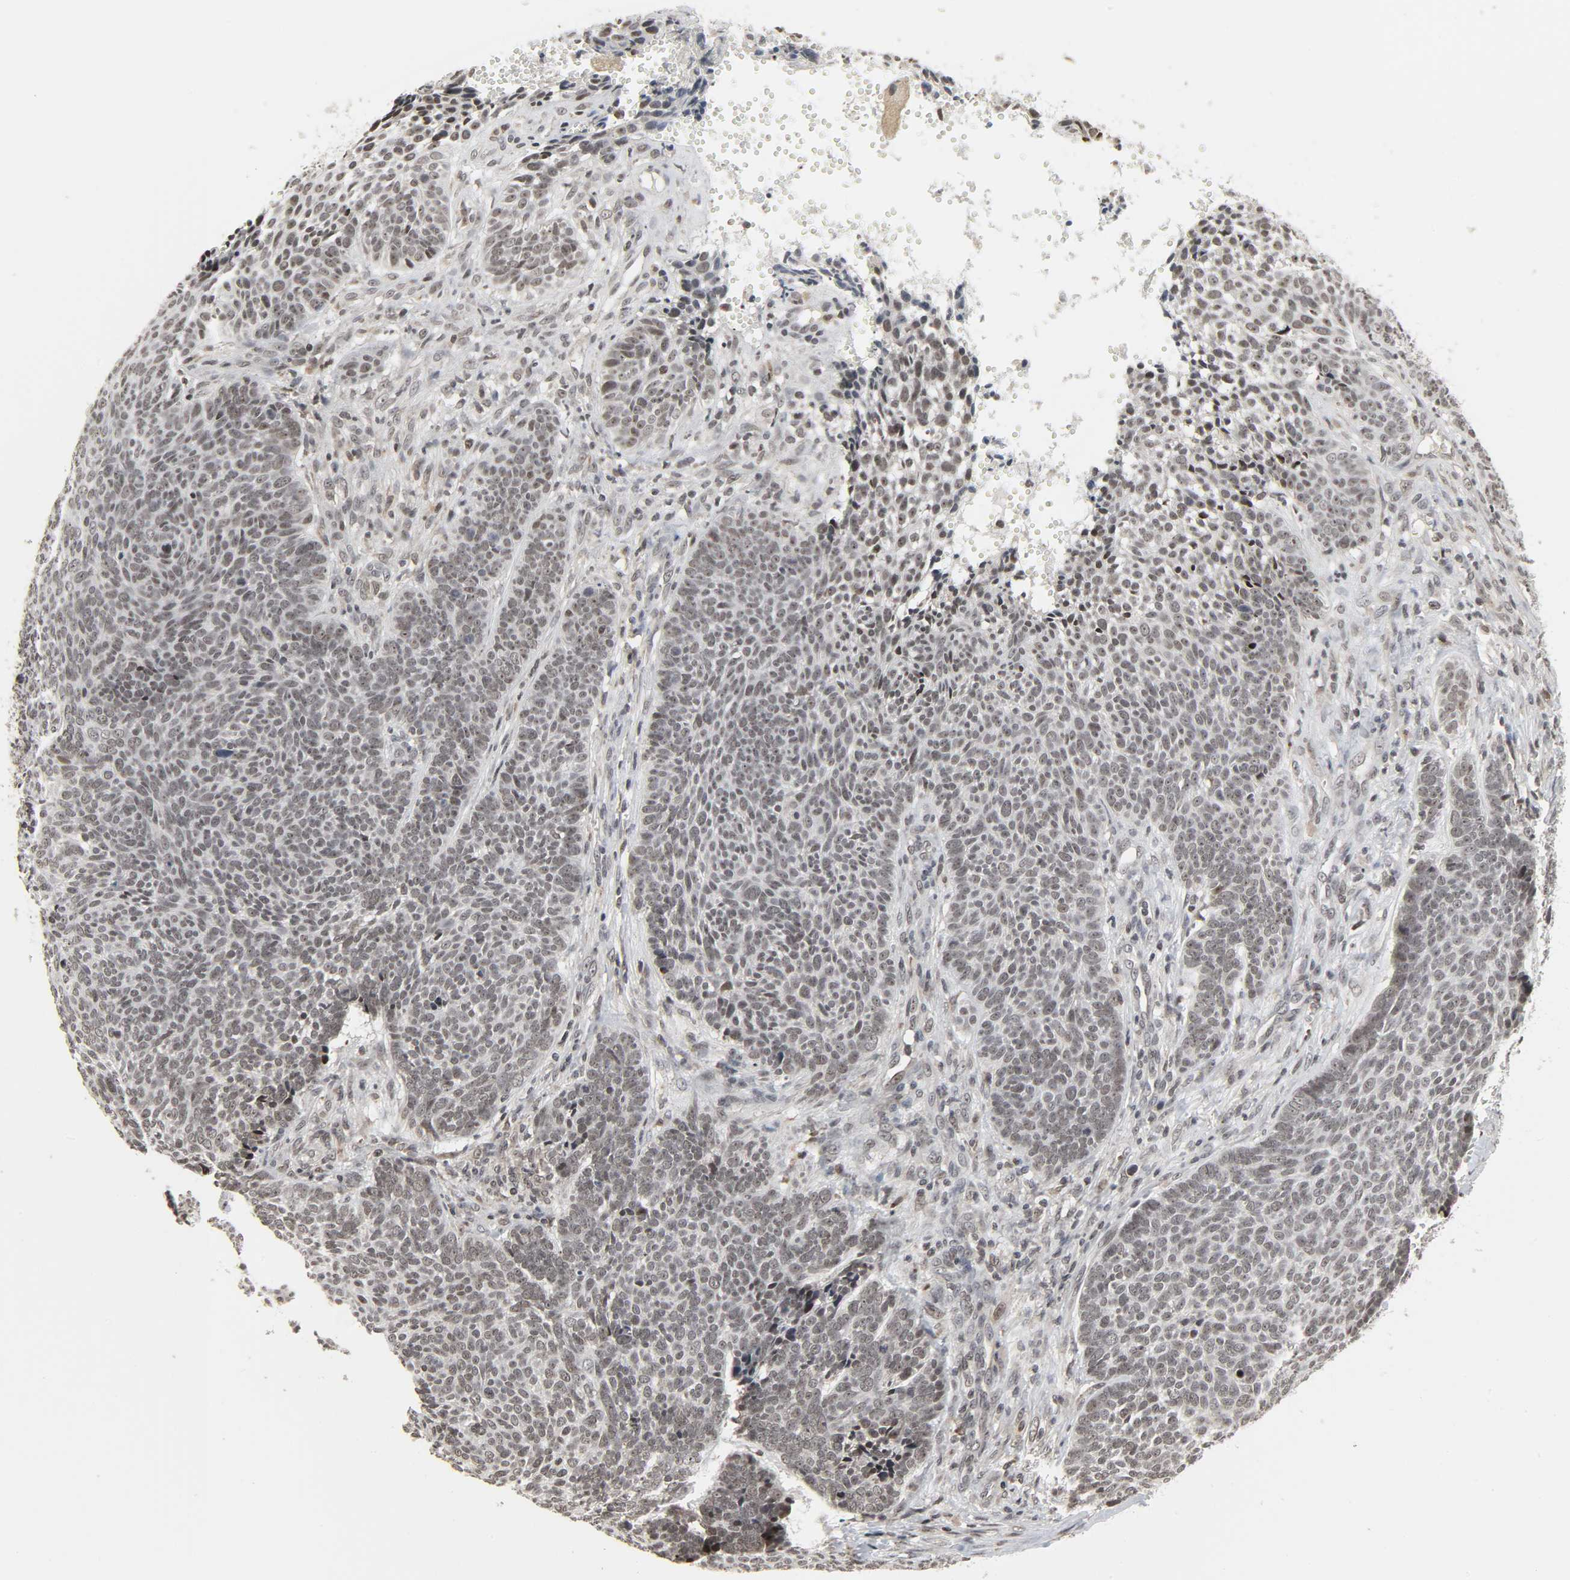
{"staining": {"intensity": "weak", "quantity": "25%-75%", "location": "nuclear"}, "tissue": "skin cancer", "cell_type": "Tumor cells", "image_type": "cancer", "snomed": [{"axis": "morphology", "description": "Basal cell carcinoma"}, {"axis": "topography", "description": "Skin"}], "caption": "Basal cell carcinoma (skin) stained for a protein demonstrates weak nuclear positivity in tumor cells.", "gene": "XRCC1", "patient": {"sex": "male", "age": 84}}